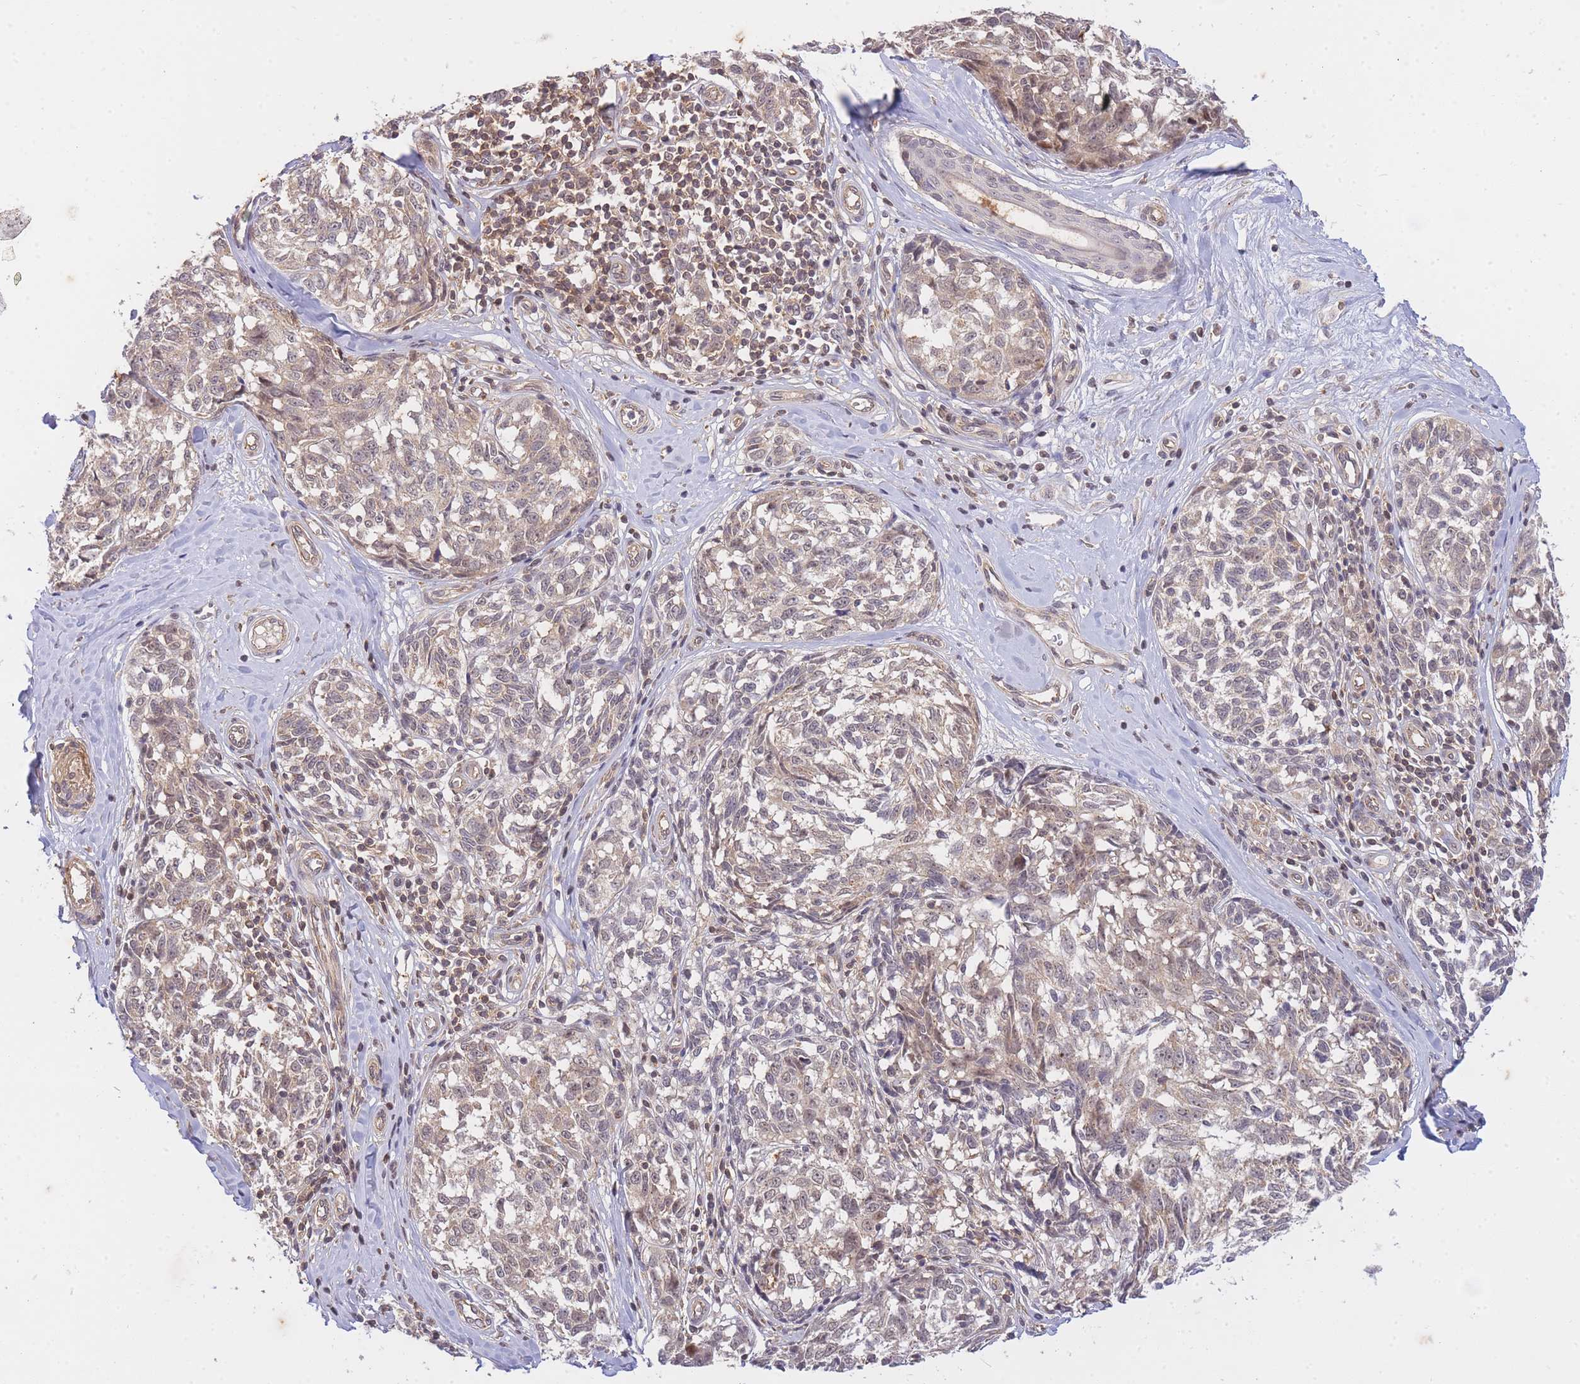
{"staining": {"intensity": "weak", "quantity": ">75%", "location": "cytoplasmic/membranous,nuclear"}, "tissue": "melanoma", "cell_type": "Tumor cells", "image_type": "cancer", "snomed": [{"axis": "morphology", "description": "Normal tissue, NOS"}, {"axis": "morphology", "description": "Malignant melanoma, NOS"}, {"axis": "topography", "description": "Skin"}], "caption": "Immunohistochemistry (DAB) staining of melanoma exhibits weak cytoplasmic/membranous and nuclear protein staining in approximately >75% of tumor cells. (DAB (3,3'-diaminobenzidine) IHC with brightfield microscopy, high magnification).", "gene": "ST8SIA4", "patient": {"sex": "female", "age": 64}}